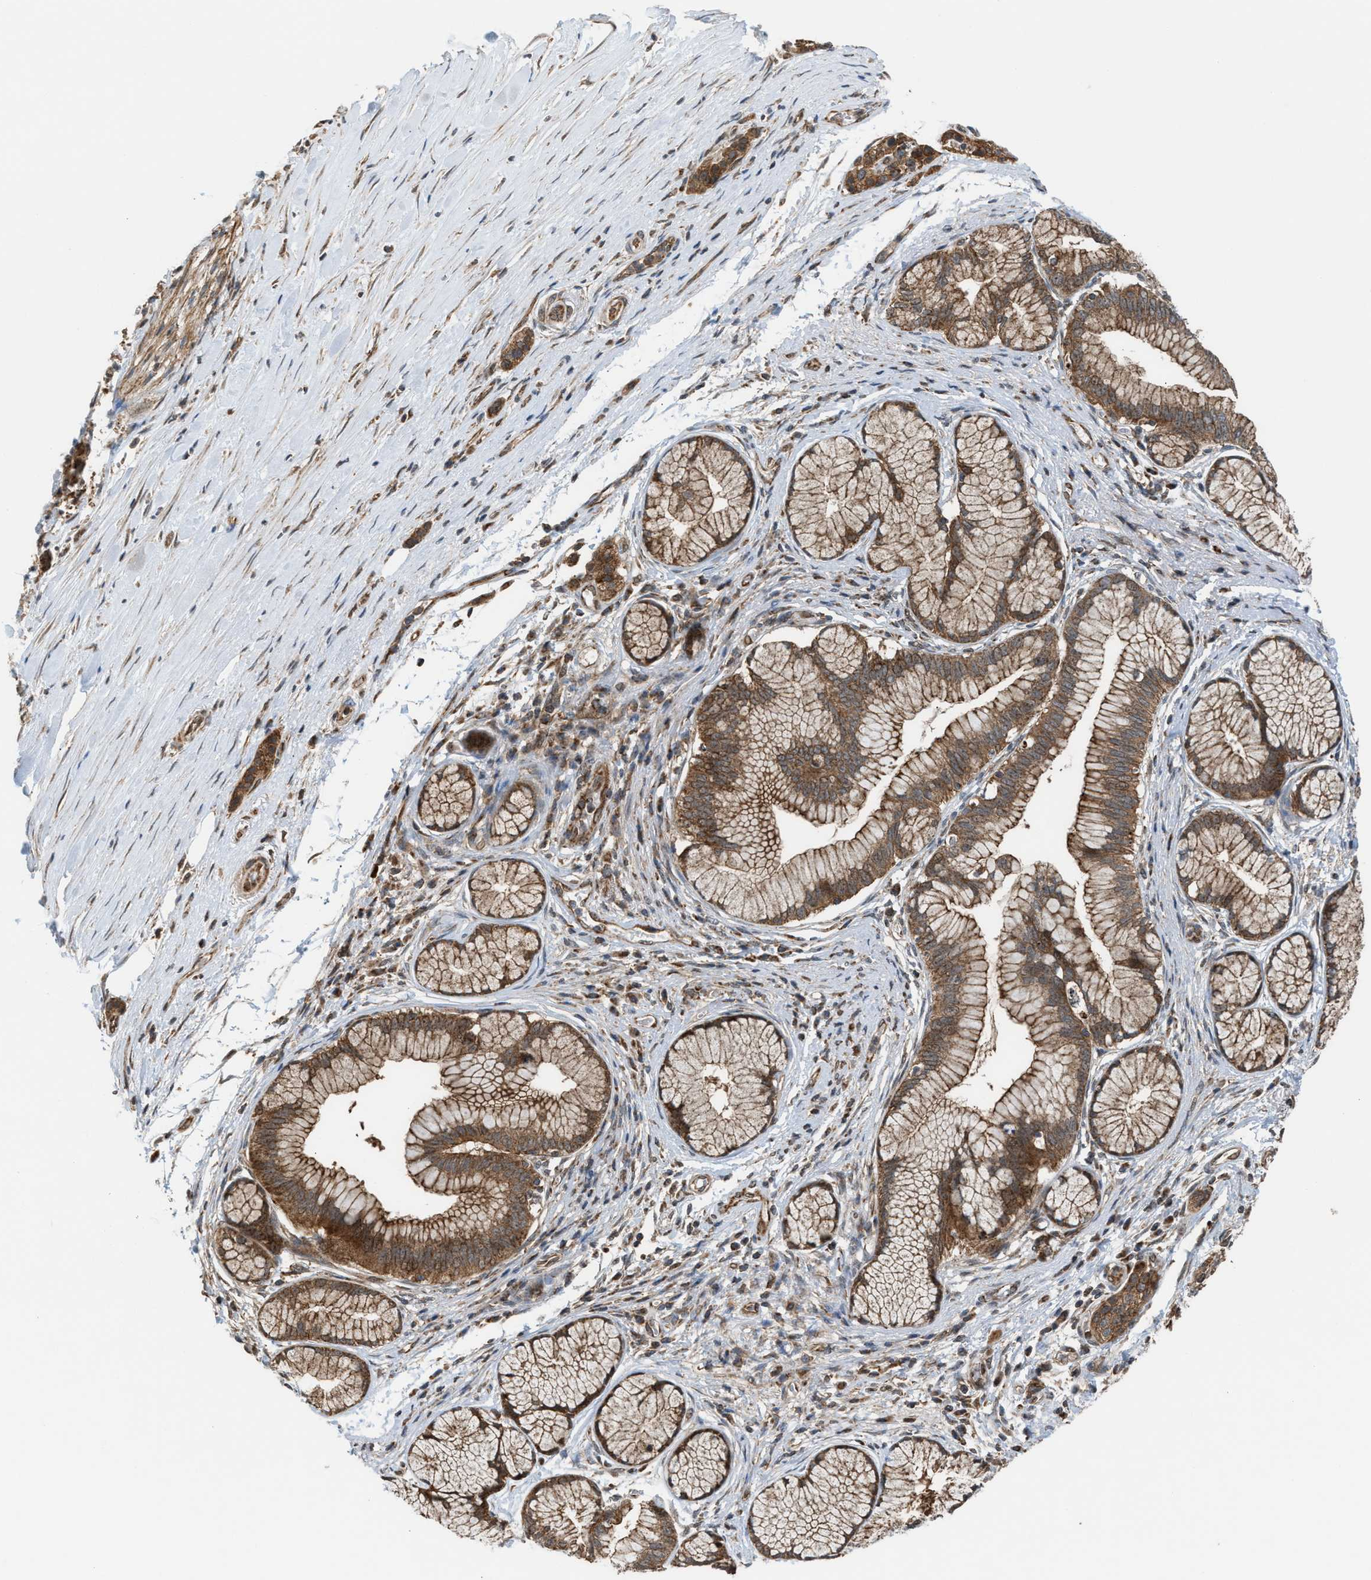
{"staining": {"intensity": "moderate", "quantity": ">75%", "location": "cytoplasmic/membranous"}, "tissue": "pancreatic cancer", "cell_type": "Tumor cells", "image_type": "cancer", "snomed": [{"axis": "morphology", "description": "Adenocarcinoma, NOS"}, {"axis": "topography", "description": "Pancreas"}], "caption": "The immunohistochemical stain labels moderate cytoplasmic/membranous positivity in tumor cells of pancreatic adenocarcinoma tissue.", "gene": "SGSM2", "patient": {"sex": "female", "age": 70}}